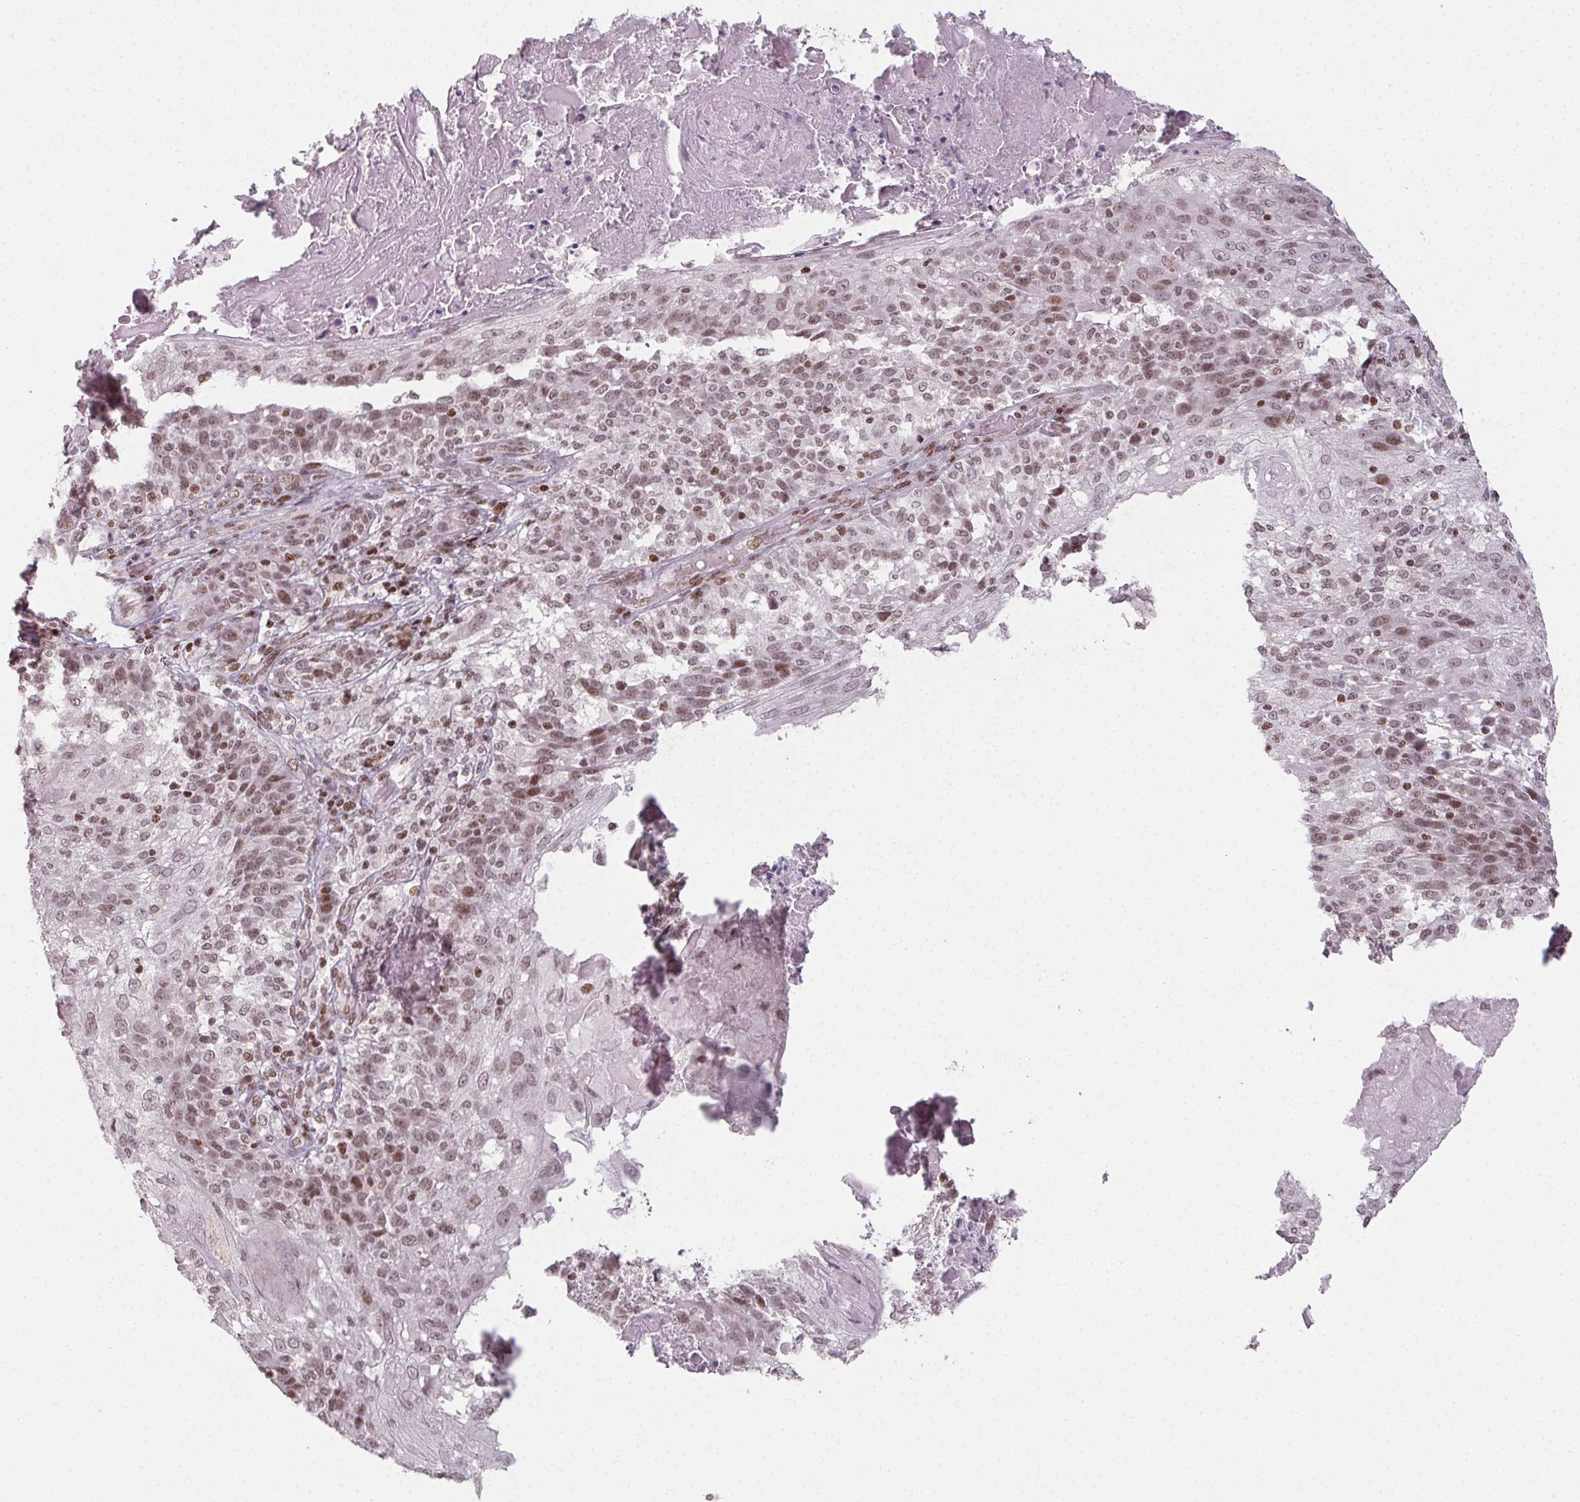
{"staining": {"intensity": "moderate", "quantity": ">75%", "location": "nuclear"}, "tissue": "skin cancer", "cell_type": "Tumor cells", "image_type": "cancer", "snomed": [{"axis": "morphology", "description": "Normal tissue, NOS"}, {"axis": "morphology", "description": "Squamous cell carcinoma, NOS"}, {"axis": "topography", "description": "Skin"}], "caption": "Squamous cell carcinoma (skin) was stained to show a protein in brown. There is medium levels of moderate nuclear expression in approximately >75% of tumor cells.", "gene": "KMT2A", "patient": {"sex": "female", "age": 83}}